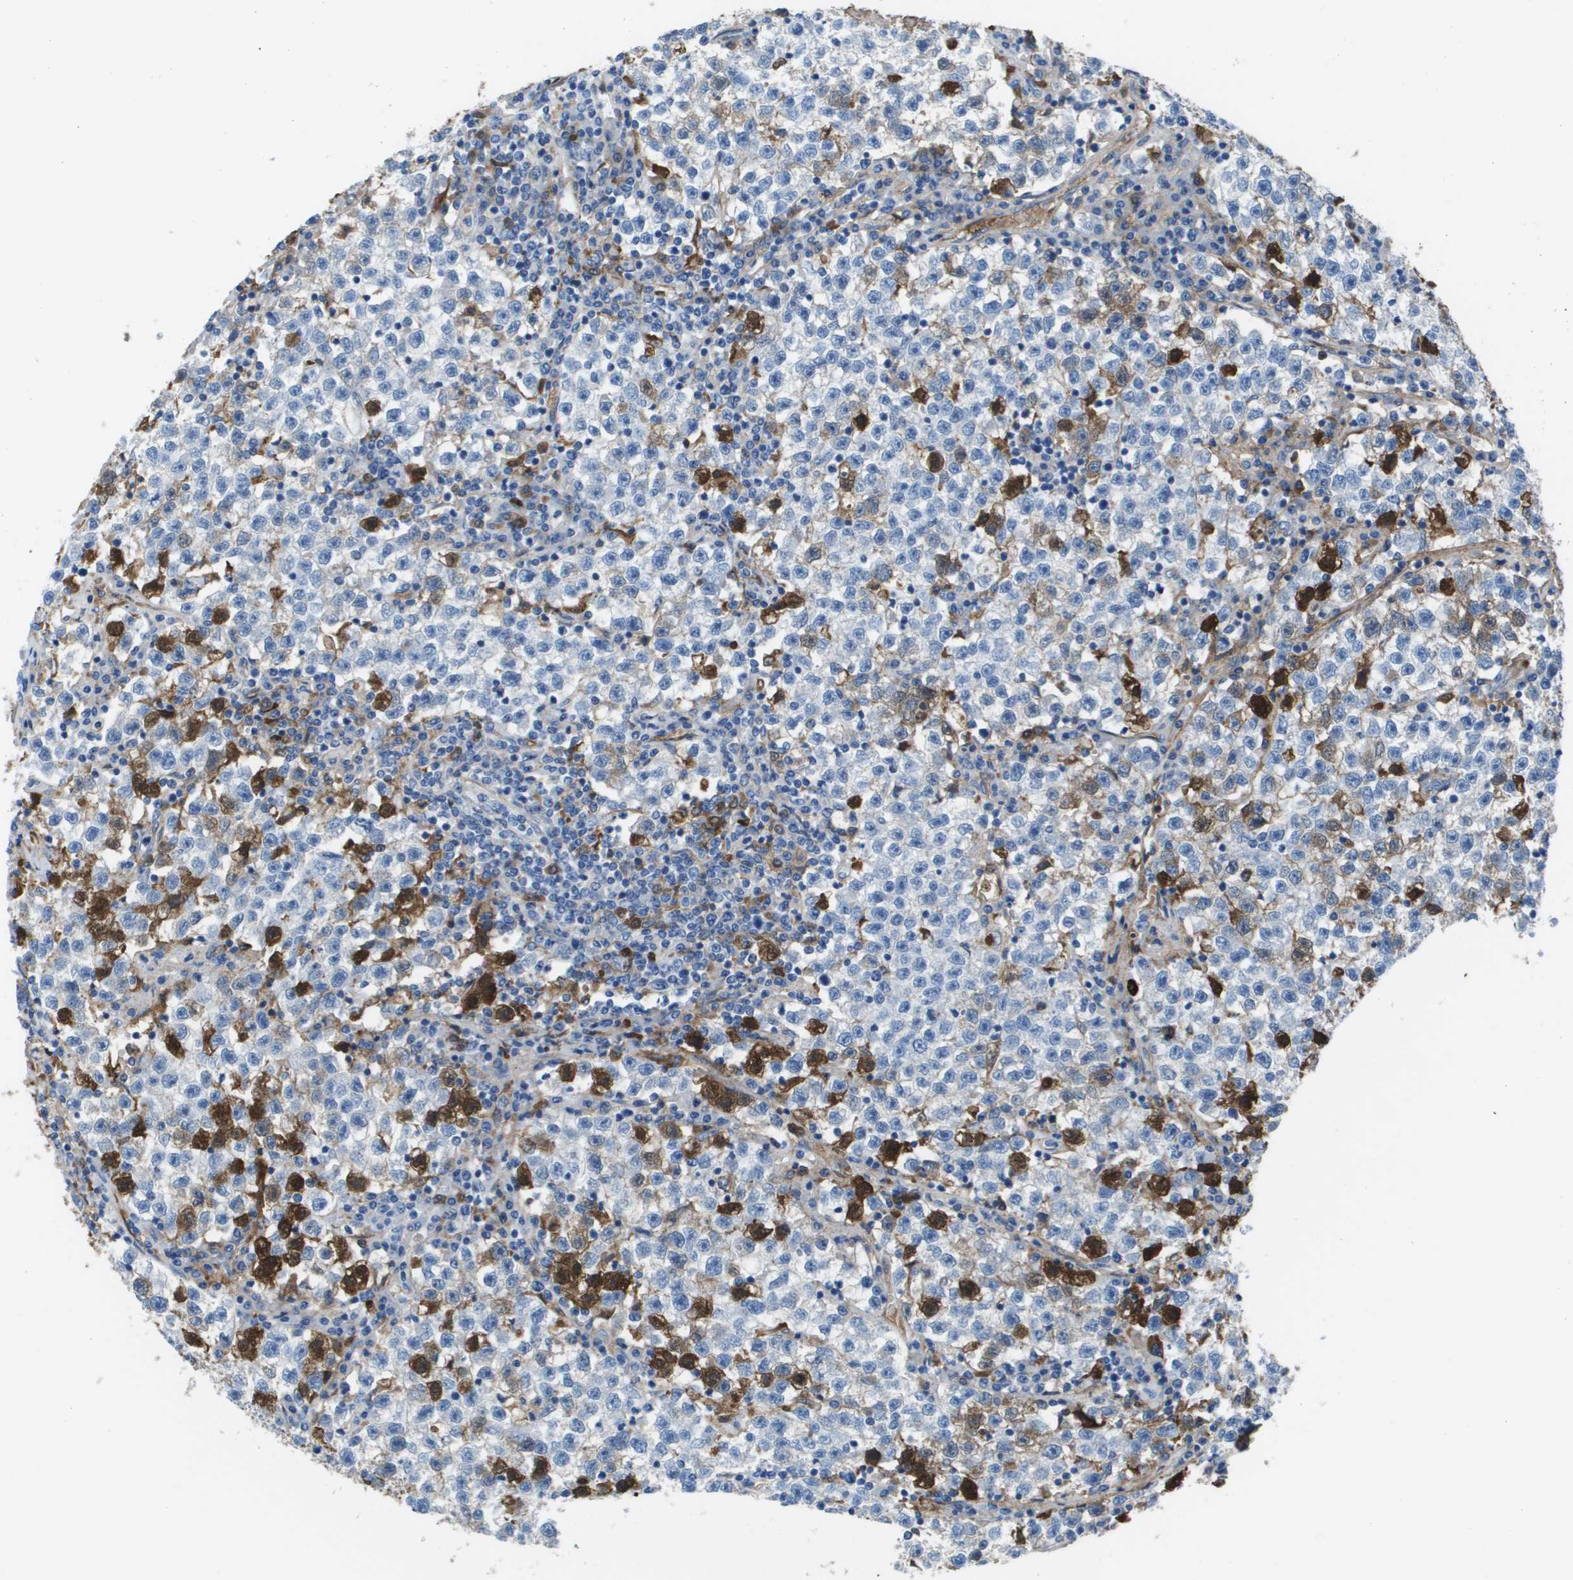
{"staining": {"intensity": "strong", "quantity": "<25%", "location": "cytoplasmic/membranous"}, "tissue": "testis cancer", "cell_type": "Tumor cells", "image_type": "cancer", "snomed": [{"axis": "morphology", "description": "Seminoma, NOS"}, {"axis": "topography", "description": "Testis"}], "caption": "The immunohistochemical stain labels strong cytoplasmic/membranous positivity in tumor cells of testis cancer (seminoma) tissue.", "gene": "VTN", "patient": {"sex": "male", "age": 22}}